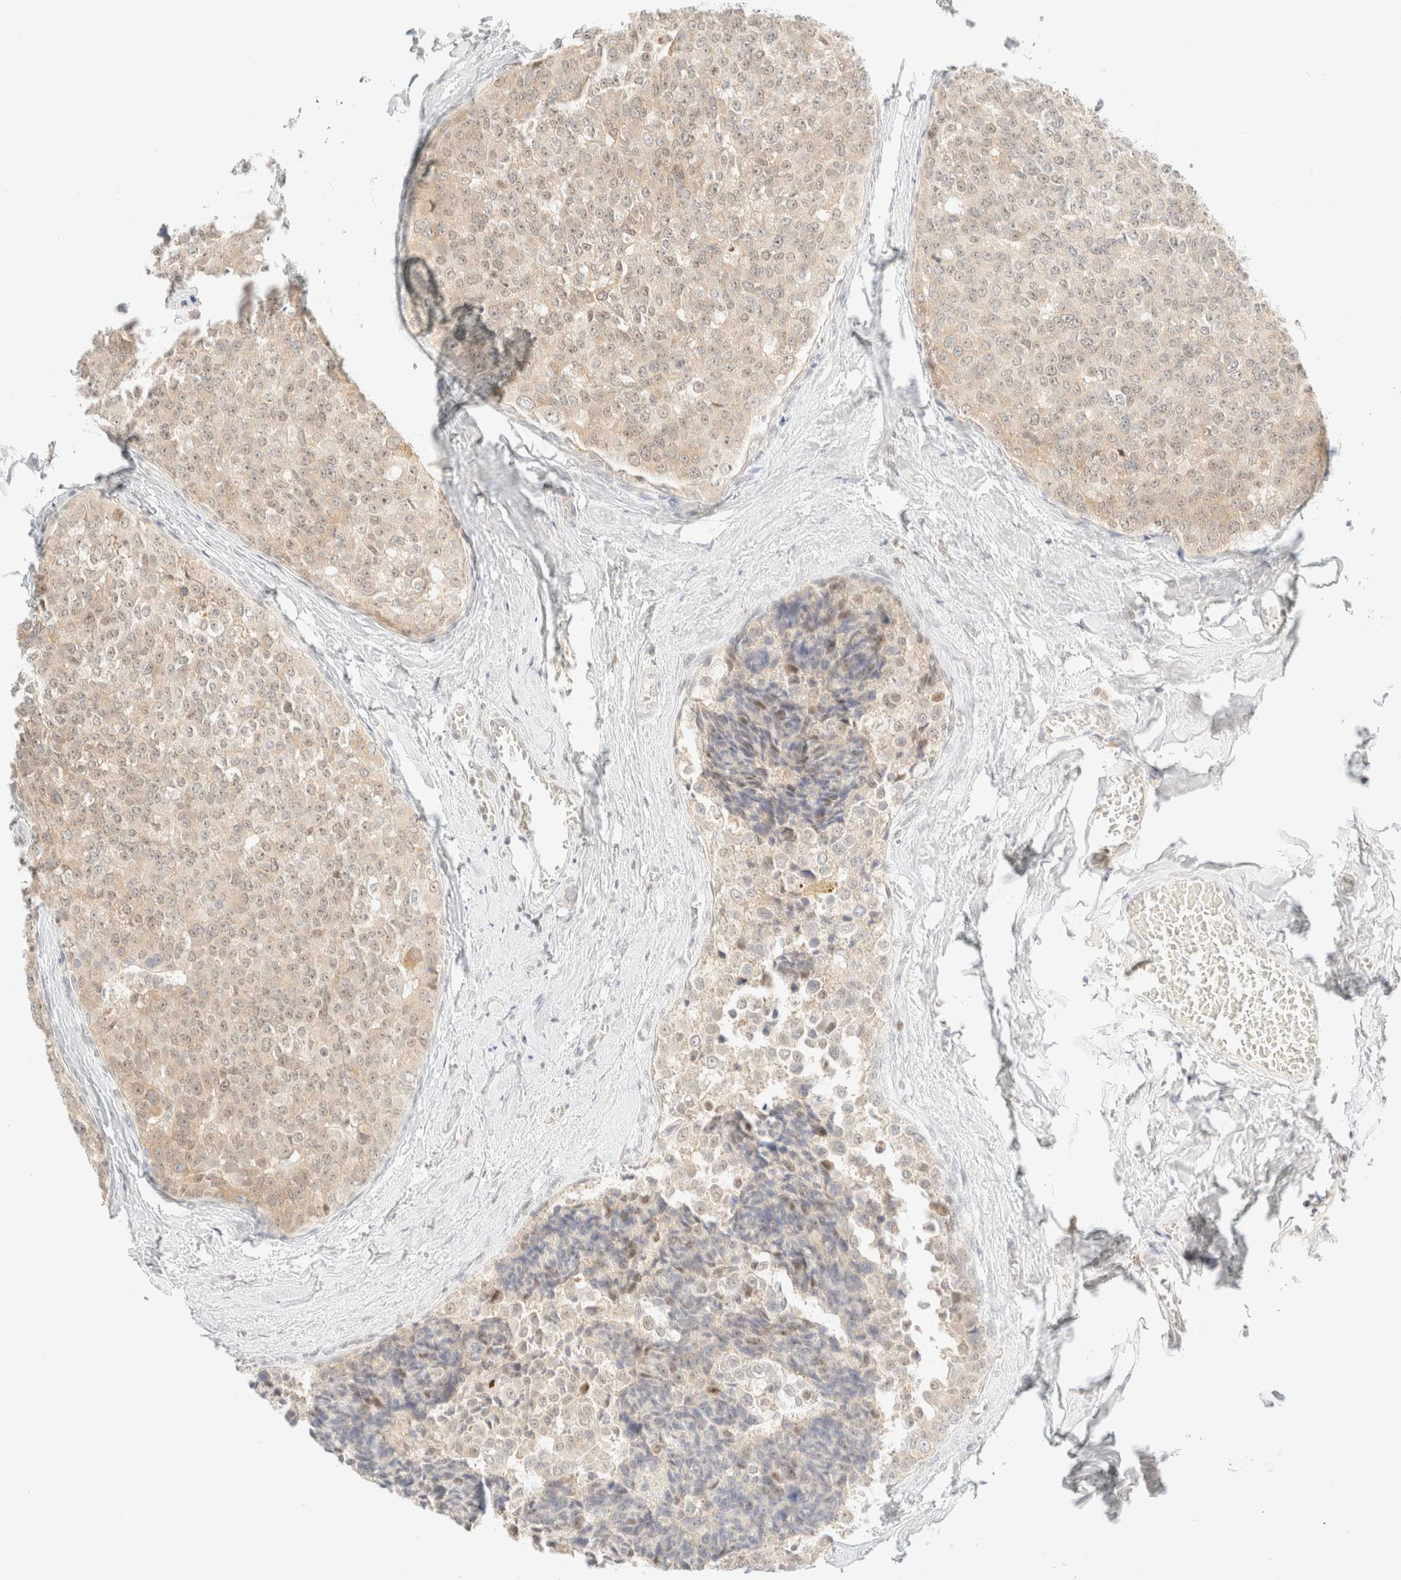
{"staining": {"intensity": "weak", "quantity": ">75%", "location": "cytoplasmic/membranous,nuclear"}, "tissue": "breast cancer", "cell_type": "Tumor cells", "image_type": "cancer", "snomed": [{"axis": "morphology", "description": "Normal tissue, NOS"}, {"axis": "morphology", "description": "Duct carcinoma"}, {"axis": "topography", "description": "Breast"}], "caption": "Approximately >75% of tumor cells in breast cancer (intraductal carcinoma) exhibit weak cytoplasmic/membranous and nuclear protein positivity as visualized by brown immunohistochemical staining.", "gene": "TSR1", "patient": {"sex": "female", "age": 43}}